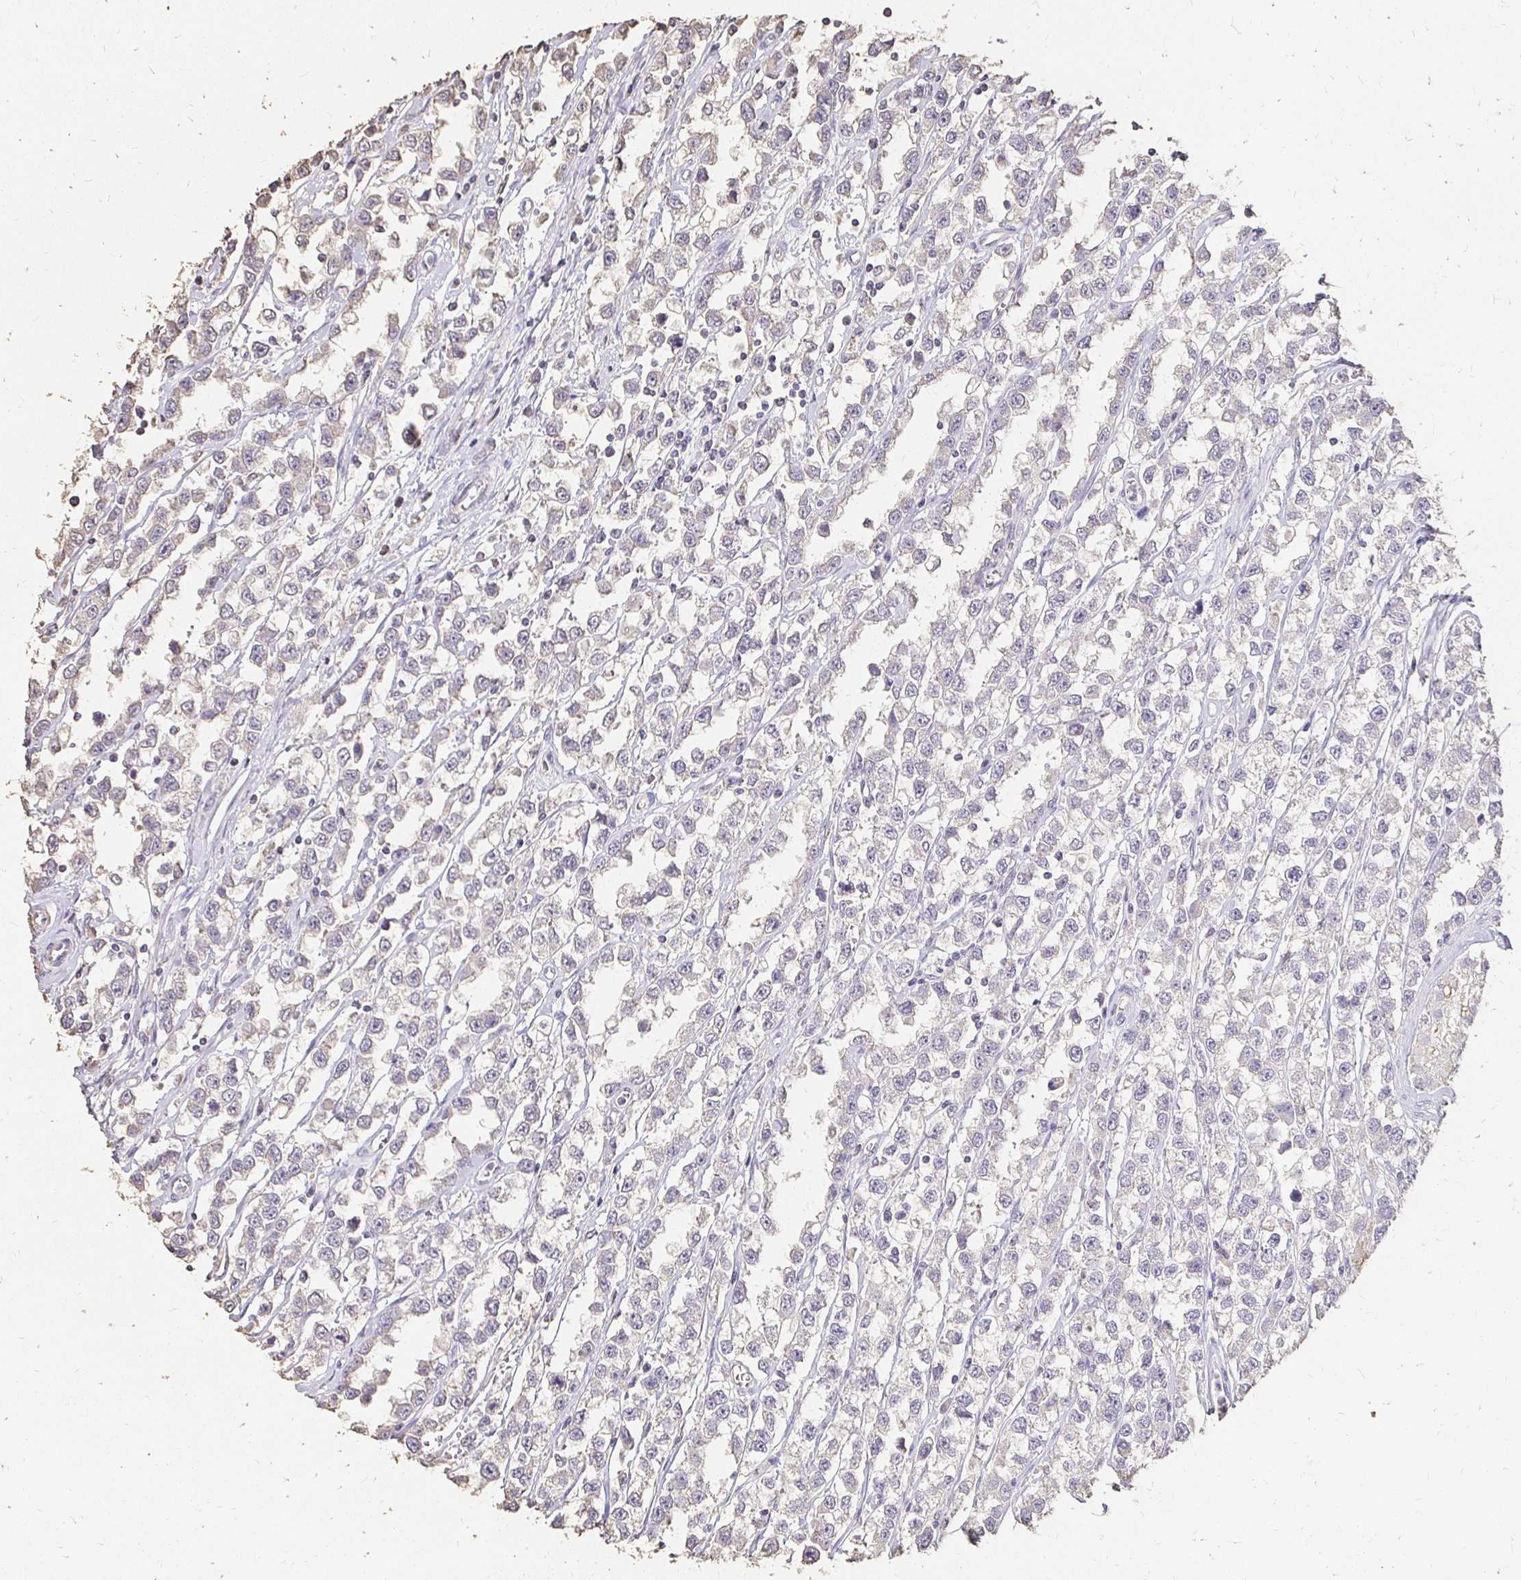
{"staining": {"intensity": "negative", "quantity": "none", "location": "none"}, "tissue": "testis cancer", "cell_type": "Tumor cells", "image_type": "cancer", "snomed": [{"axis": "morphology", "description": "Seminoma, NOS"}, {"axis": "topography", "description": "Testis"}], "caption": "Testis seminoma was stained to show a protein in brown. There is no significant positivity in tumor cells. (Stains: DAB (3,3'-diaminobenzidine) immunohistochemistry (IHC) with hematoxylin counter stain, Microscopy: brightfield microscopy at high magnification).", "gene": "UGT1A6", "patient": {"sex": "male", "age": 34}}